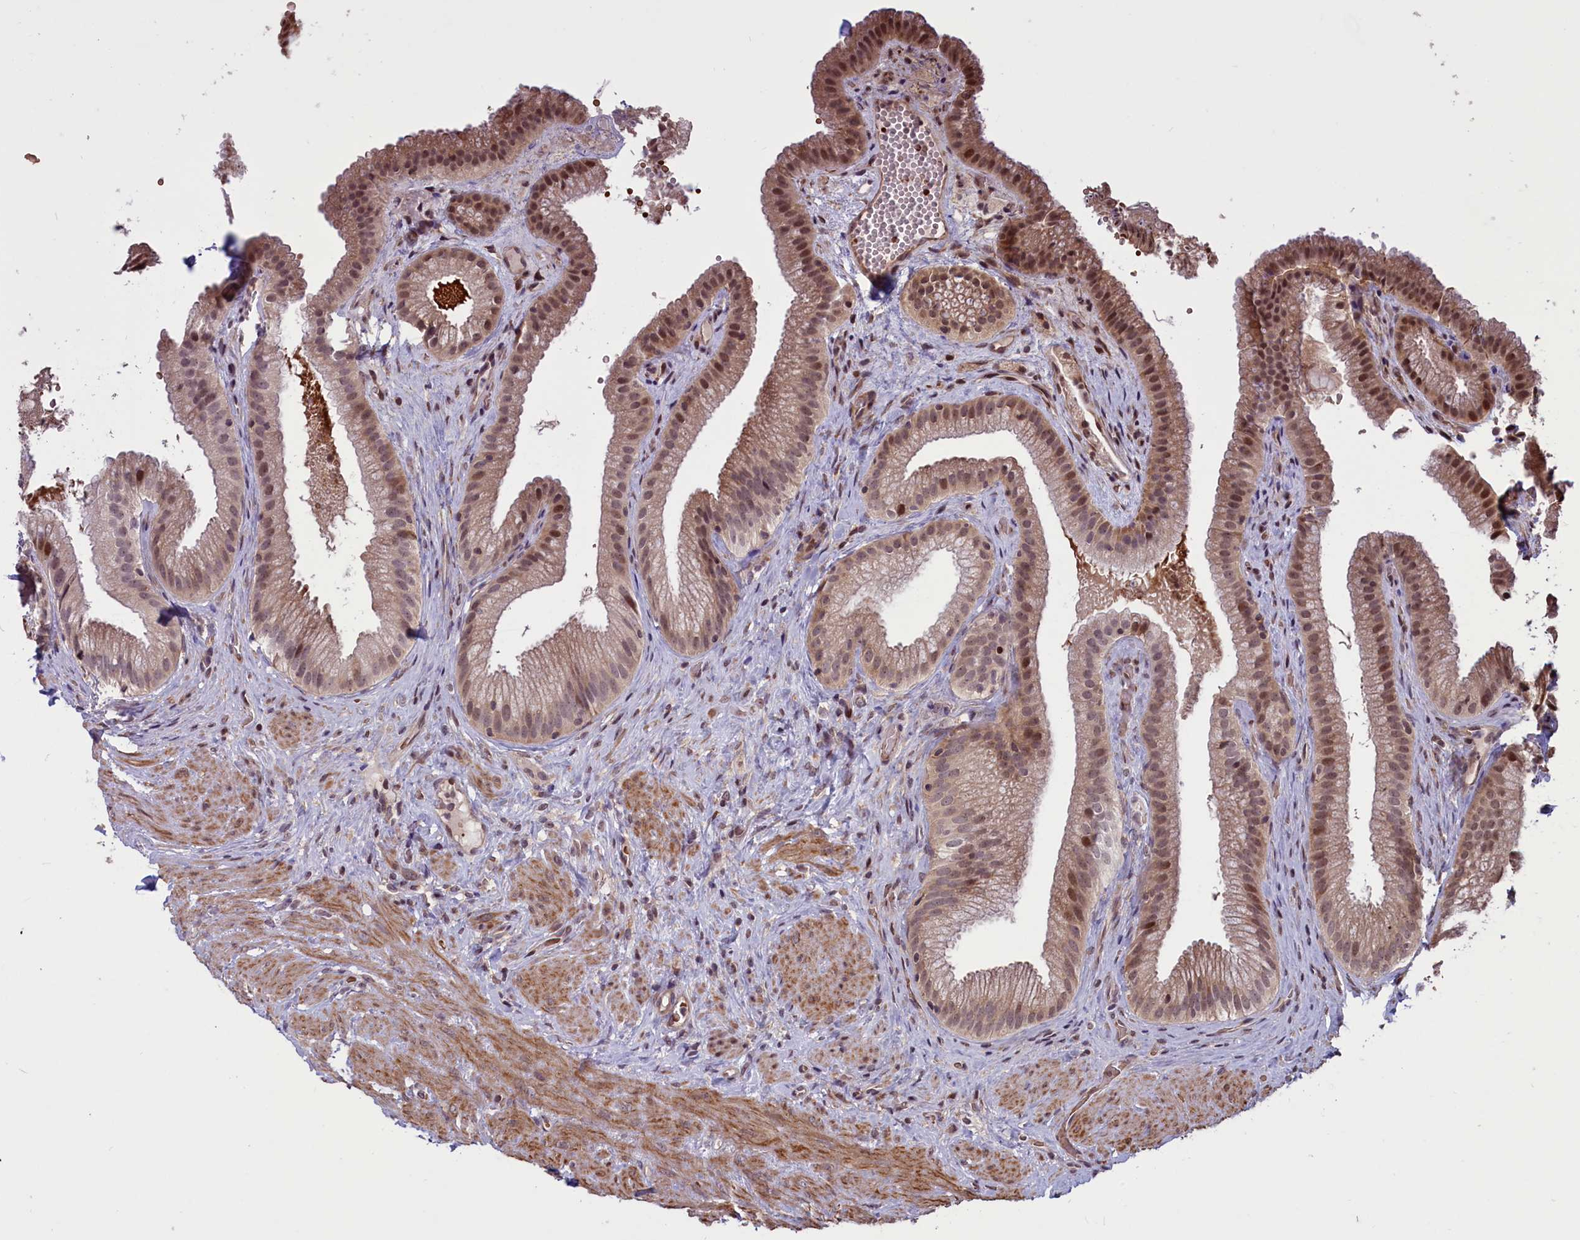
{"staining": {"intensity": "moderate", "quantity": ">75%", "location": "cytoplasmic/membranous,nuclear"}, "tissue": "gallbladder", "cell_type": "Glandular cells", "image_type": "normal", "snomed": [{"axis": "morphology", "description": "Normal tissue, NOS"}, {"axis": "morphology", "description": "Inflammation, NOS"}, {"axis": "topography", "description": "Gallbladder"}], "caption": "A high-resolution histopathology image shows IHC staining of benign gallbladder, which displays moderate cytoplasmic/membranous,nuclear staining in about >75% of glandular cells. (IHC, brightfield microscopy, high magnification).", "gene": "SHFL", "patient": {"sex": "male", "age": 51}}